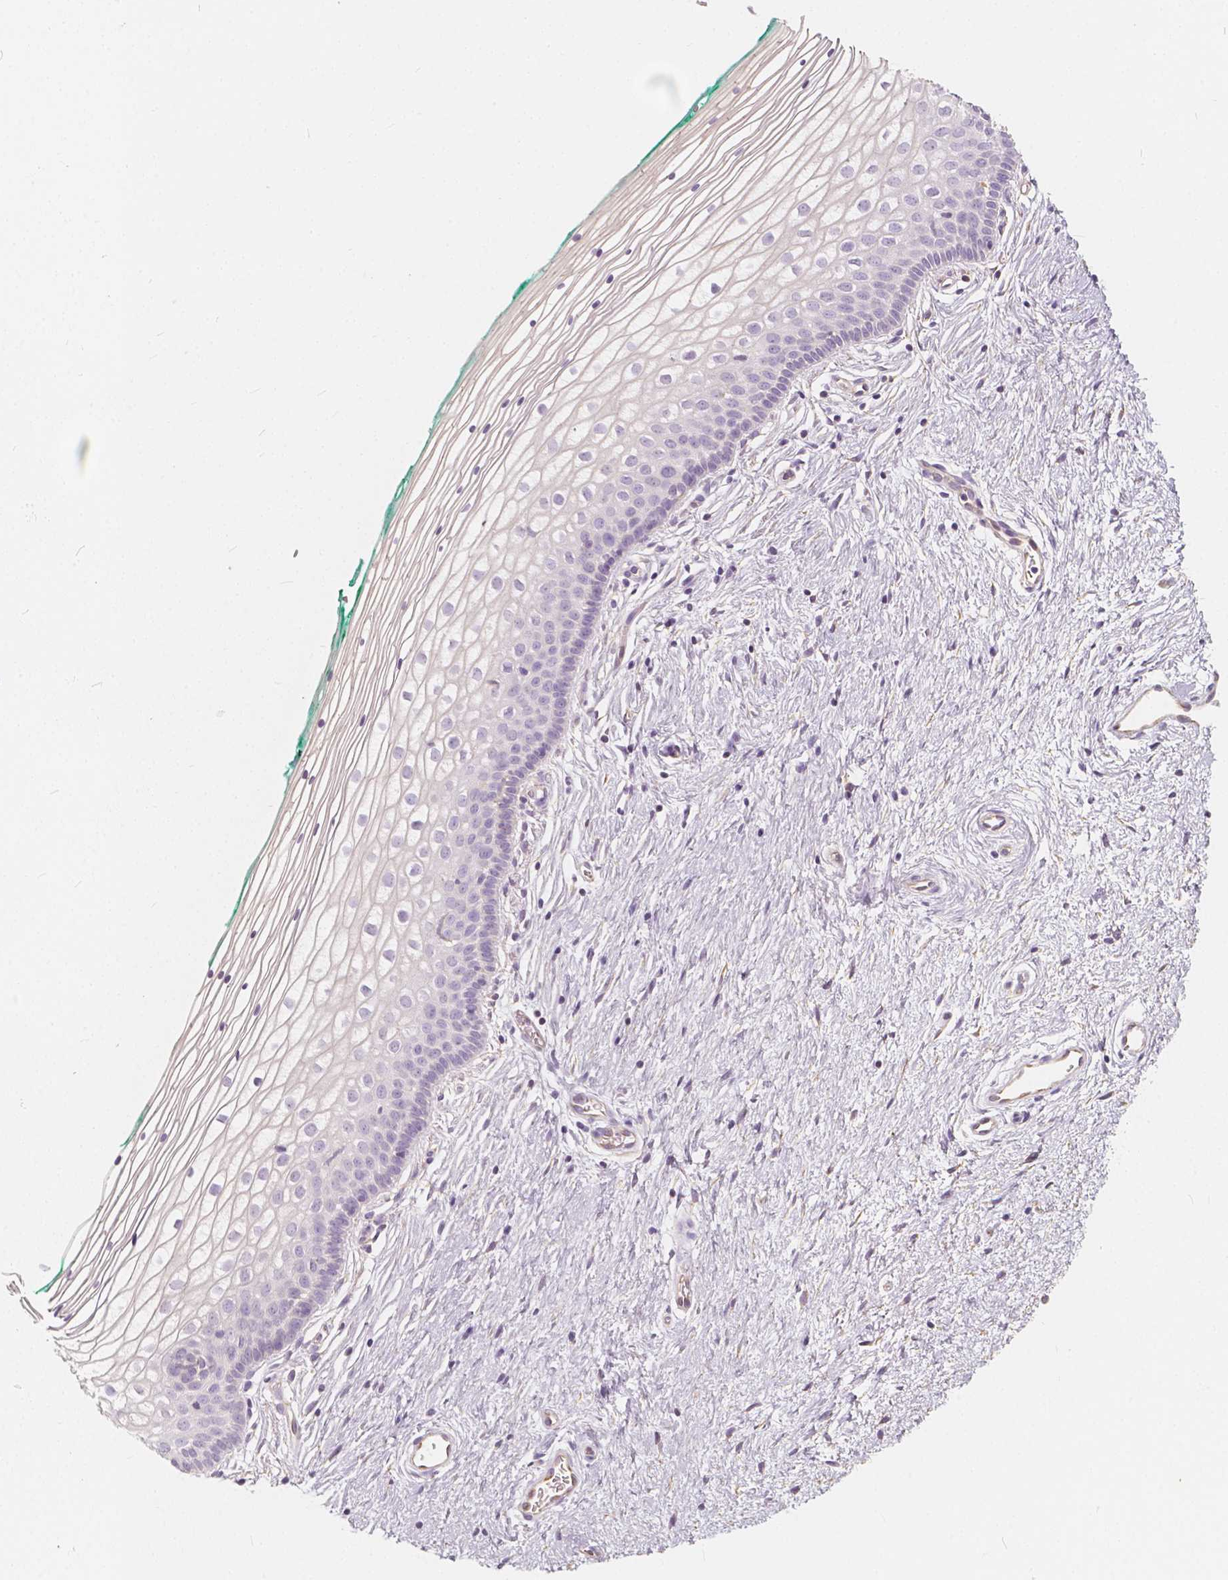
{"staining": {"intensity": "negative", "quantity": "none", "location": "none"}, "tissue": "vagina", "cell_type": "Squamous epithelial cells", "image_type": "normal", "snomed": [{"axis": "morphology", "description": "Normal tissue, NOS"}, {"axis": "topography", "description": "Vagina"}], "caption": "Immunohistochemistry histopathology image of unremarkable human vagina stained for a protein (brown), which displays no expression in squamous epithelial cells. Nuclei are stained in blue.", "gene": "KIAA0513", "patient": {"sex": "female", "age": 36}}